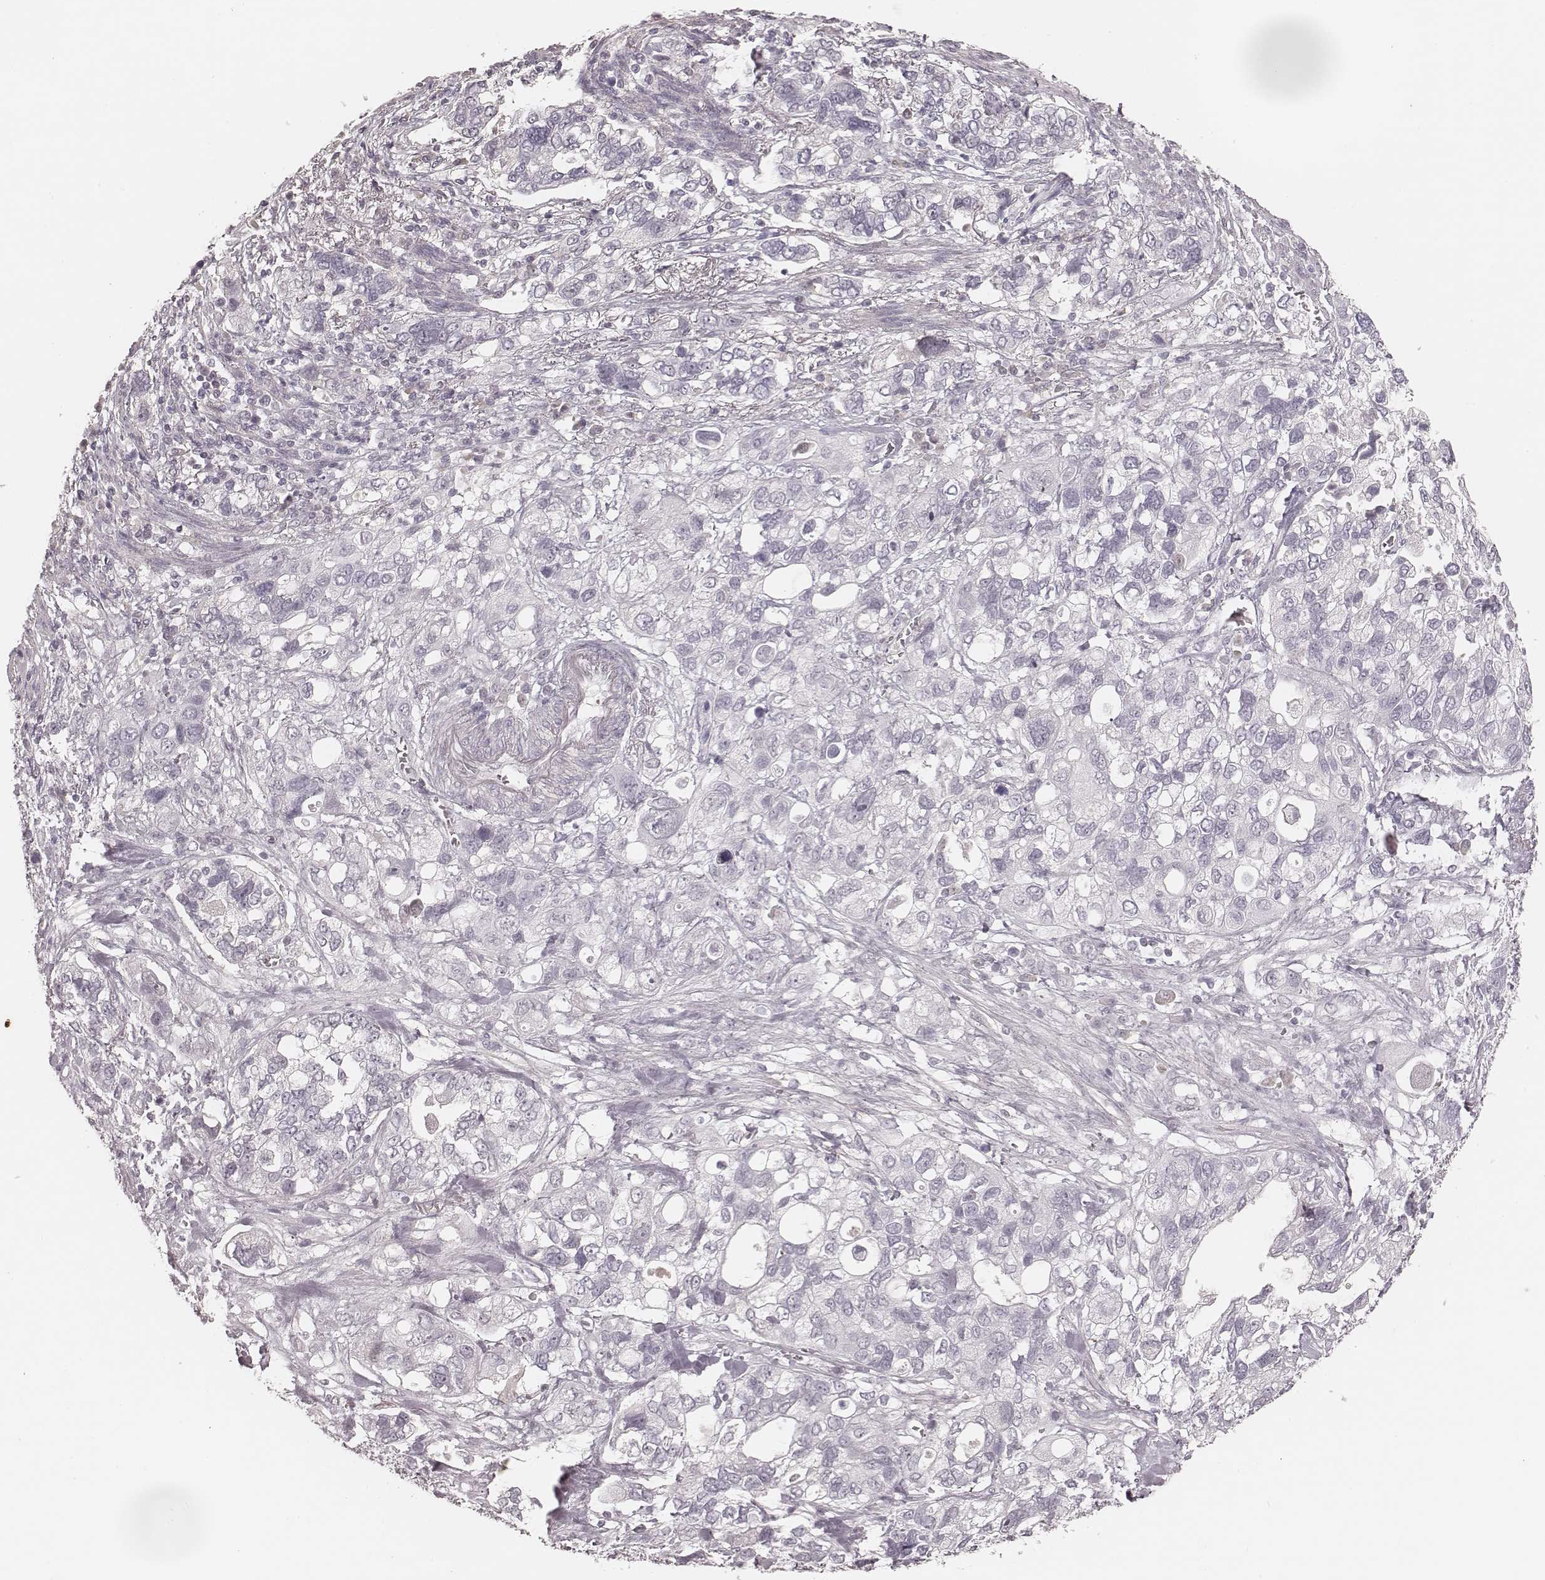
{"staining": {"intensity": "negative", "quantity": "none", "location": "none"}, "tissue": "stomach cancer", "cell_type": "Tumor cells", "image_type": "cancer", "snomed": [{"axis": "morphology", "description": "Adenocarcinoma, NOS"}, {"axis": "topography", "description": "Stomach, upper"}], "caption": "Immunohistochemistry of human stomach cancer demonstrates no expression in tumor cells. (DAB IHC visualized using brightfield microscopy, high magnification).", "gene": "MSX1", "patient": {"sex": "female", "age": 81}}